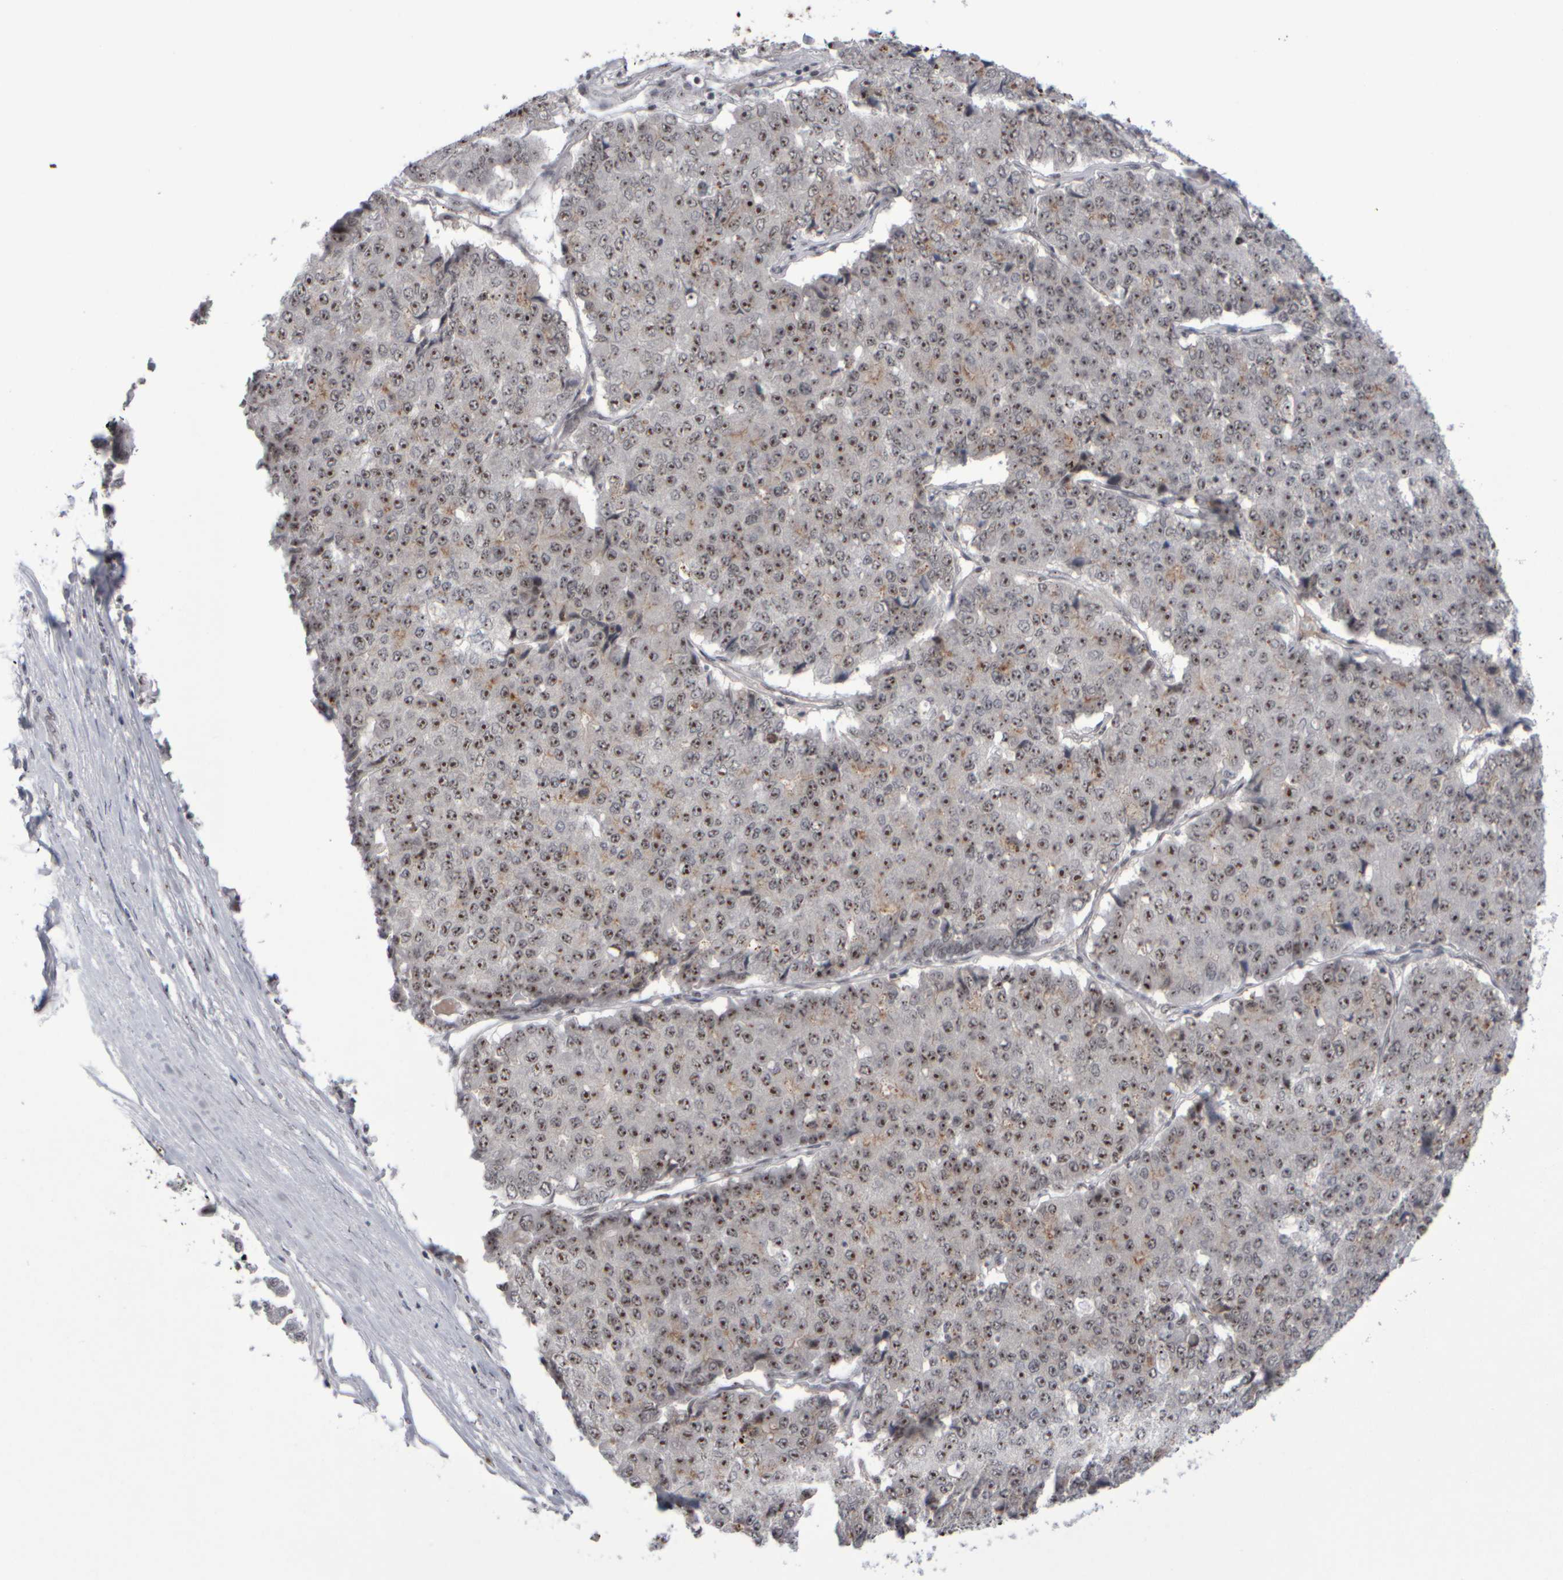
{"staining": {"intensity": "moderate", "quantity": ">75%", "location": "nuclear"}, "tissue": "pancreatic cancer", "cell_type": "Tumor cells", "image_type": "cancer", "snomed": [{"axis": "morphology", "description": "Adenocarcinoma, NOS"}, {"axis": "topography", "description": "Pancreas"}], "caption": "Immunohistochemistry of human pancreatic adenocarcinoma shows medium levels of moderate nuclear expression in about >75% of tumor cells. The staining was performed using DAB (3,3'-diaminobenzidine) to visualize the protein expression in brown, while the nuclei were stained in blue with hematoxylin (Magnification: 20x).", "gene": "SURF6", "patient": {"sex": "male", "age": 50}}